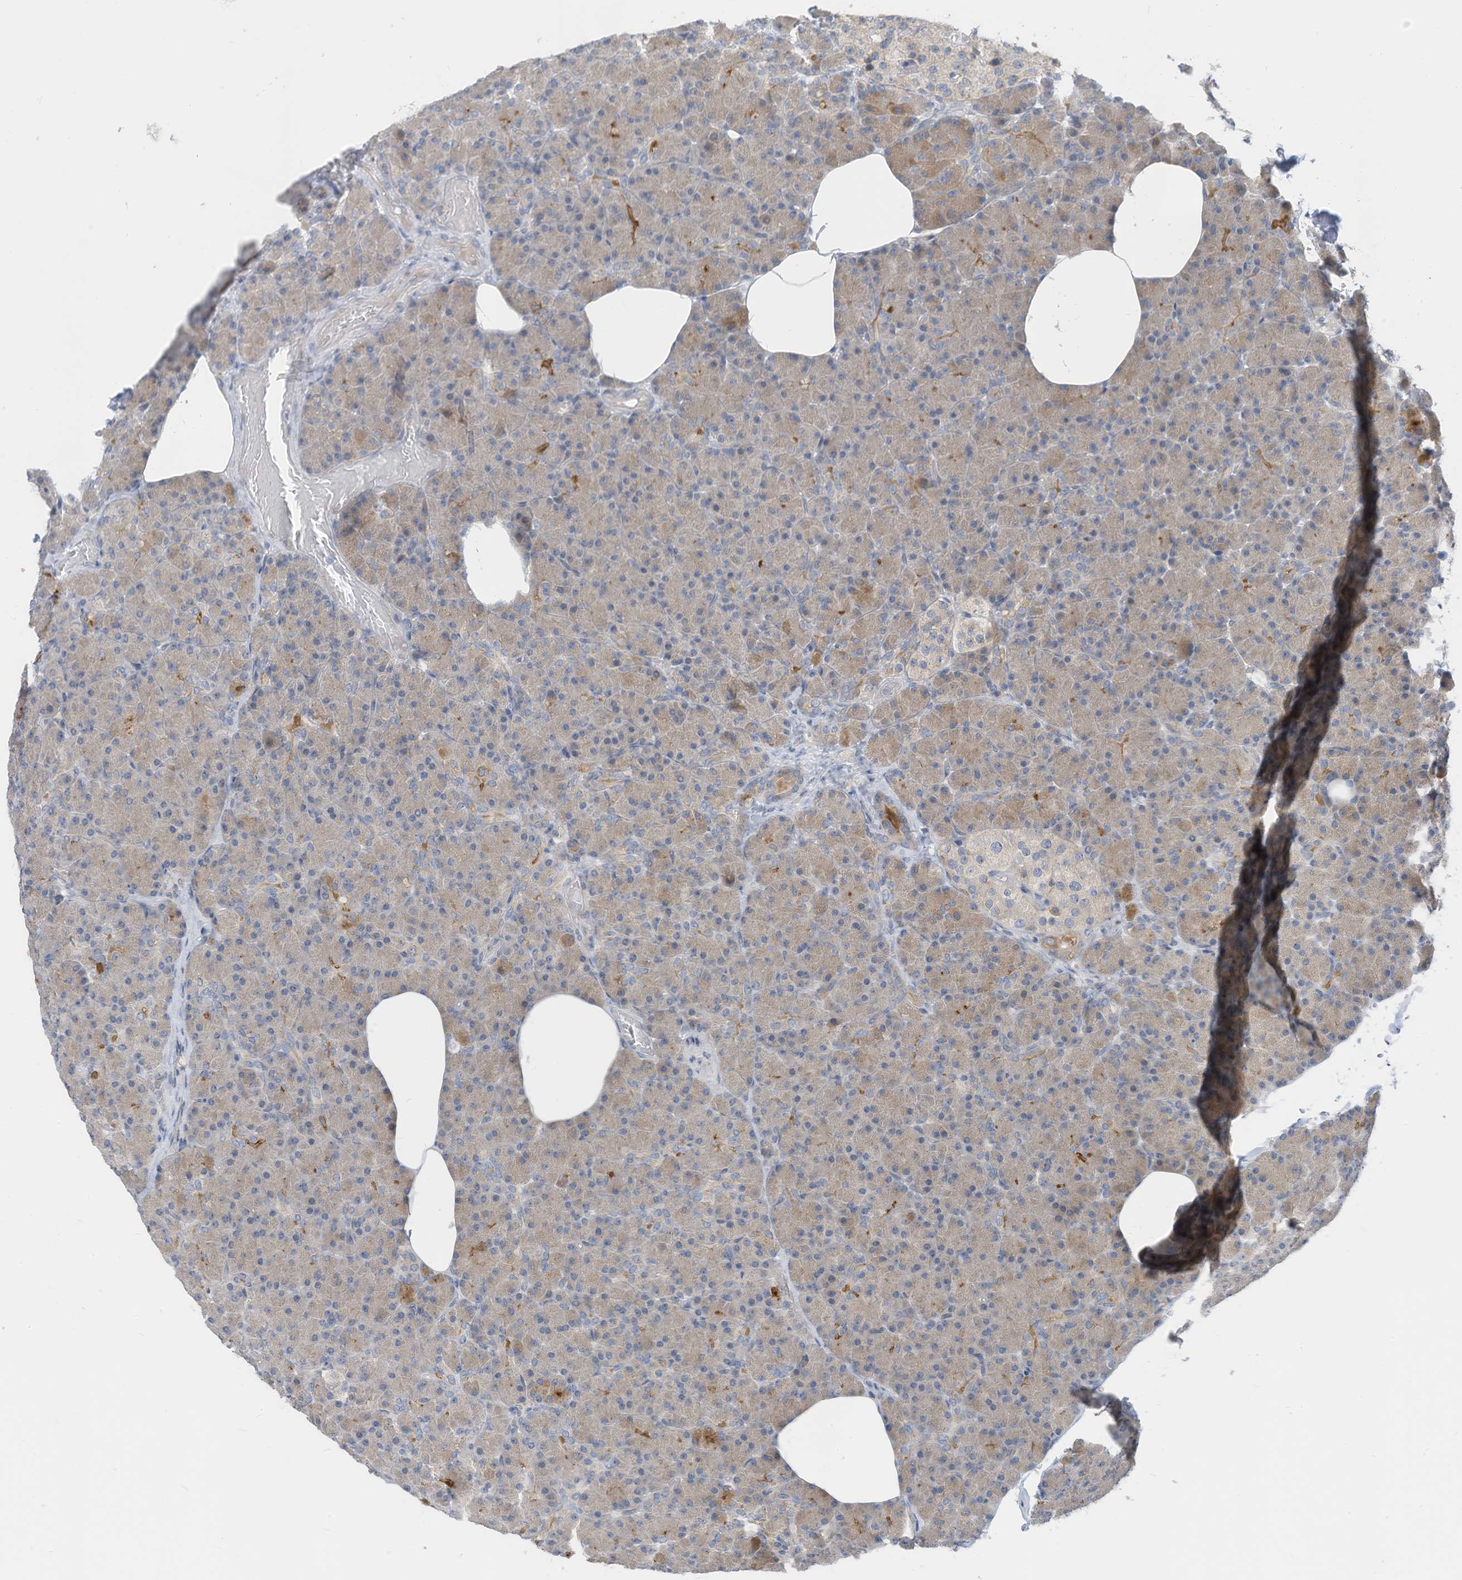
{"staining": {"intensity": "moderate", "quantity": "25%-75%", "location": "cytoplasmic/membranous"}, "tissue": "pancreas", "cell_type": "Exocrine glandular cells", "image_type": "normal", "snomed": [{"axis": "morphology", "description": "Normal tissue, NOS"}, {"axis": "topography", "description": "Pancreas"}], "caption": "High-magnification brightfield microscopy of normal pancreas stained with DAB (brown) and counterstained with hematoxylin (blue). exocrine glandular cells exhibit moderate cytoplasmic/membranous staining is identified in approximately25%-75% of cells.", "gene": "LDAH", "patient": {"sex": "female", "age": 43}}